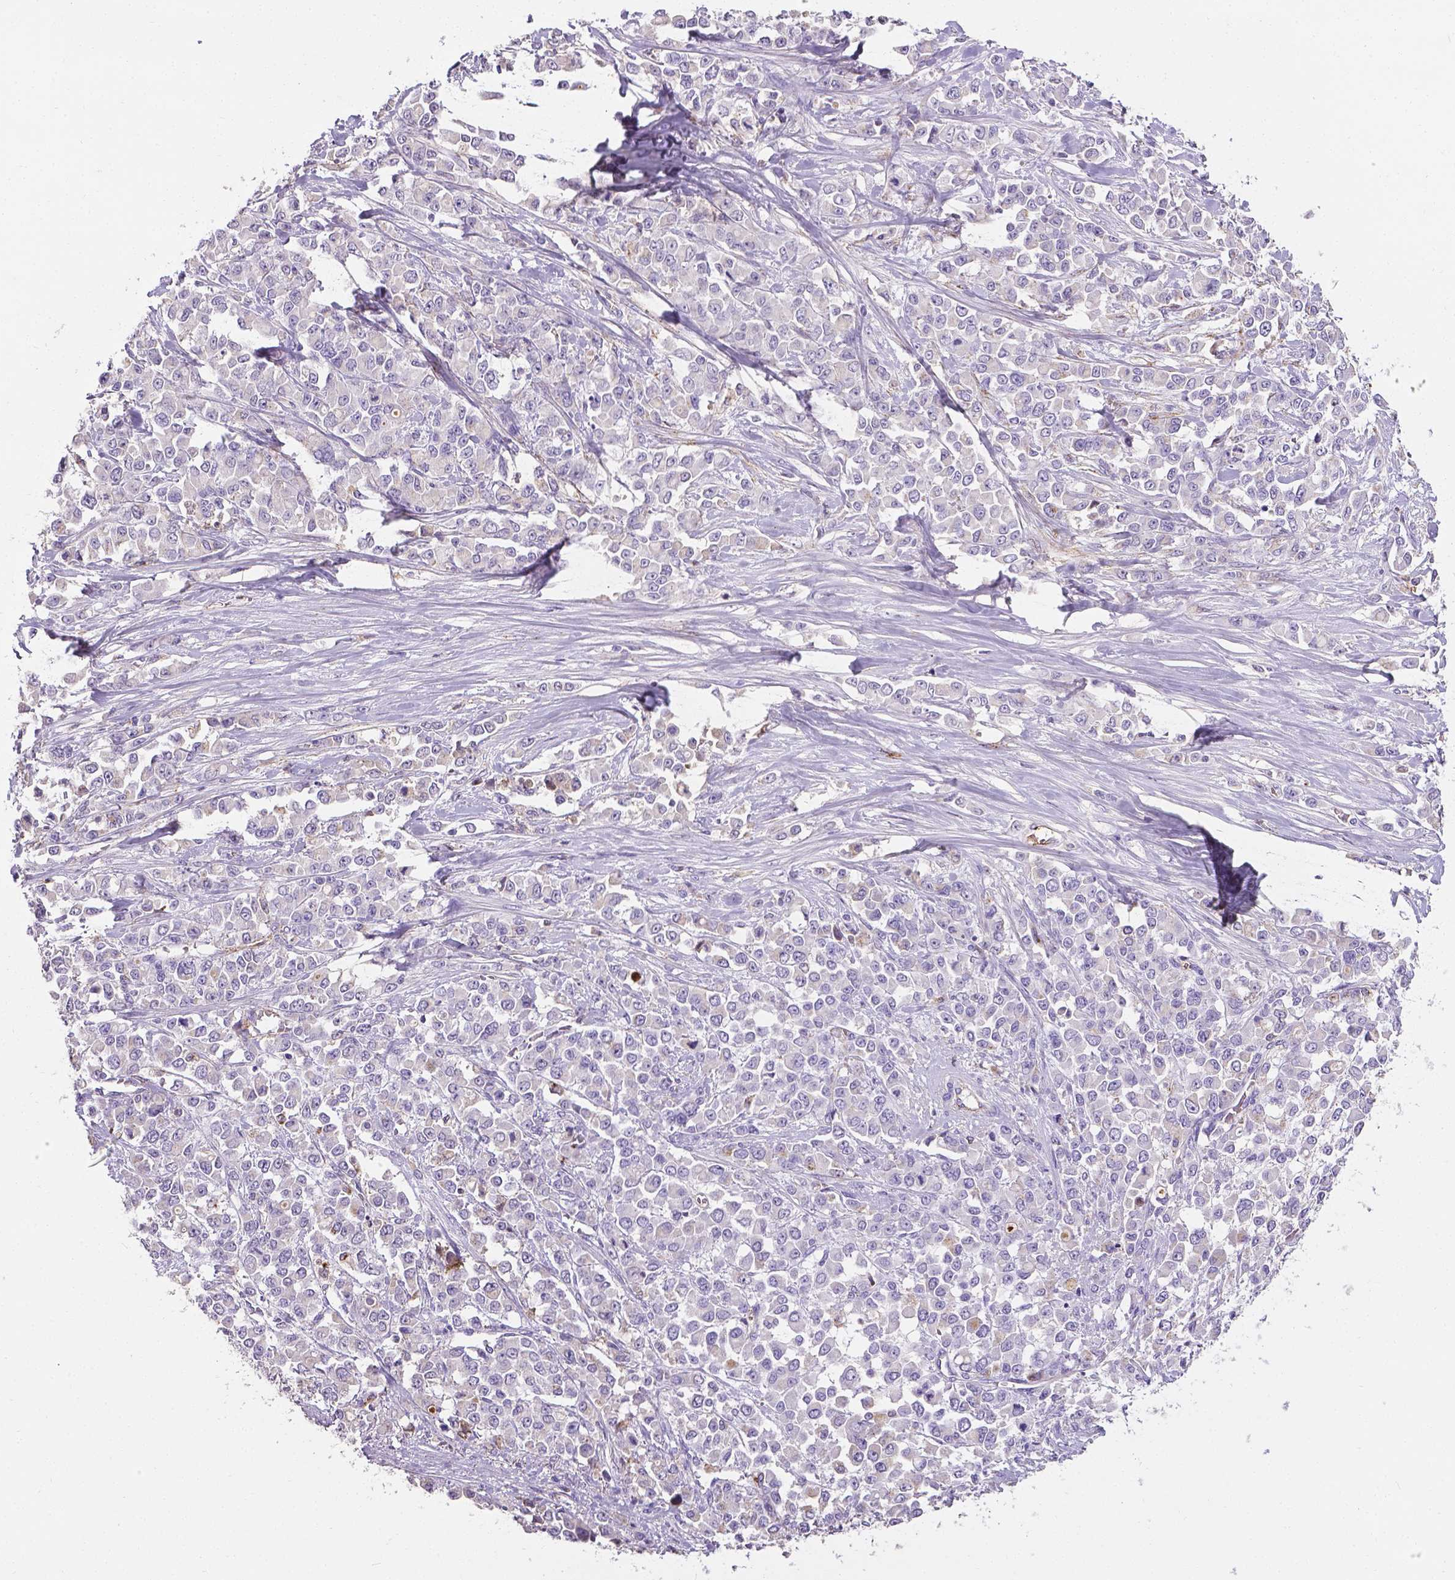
{"staining": {"intensity": "weak", "quantity": "<25%", "location": "cytoplasmic/membranous"}, "tissue": "stomach cancer", "cell_type": "Tumor cells", "image_type": "cancer", "snomed": [{"axis": "morphology", "description": "Adenocarcinoma, NOS"}, {"axis": "topography", "description": "Stomach"}], "caption": "Stomach adenocarcinoma stained for a protein using immunohistochemistry (IHC) reveals no expression tumor cells.", "gene": "APOE", "patient": {"sex": "female", "age": 76}}